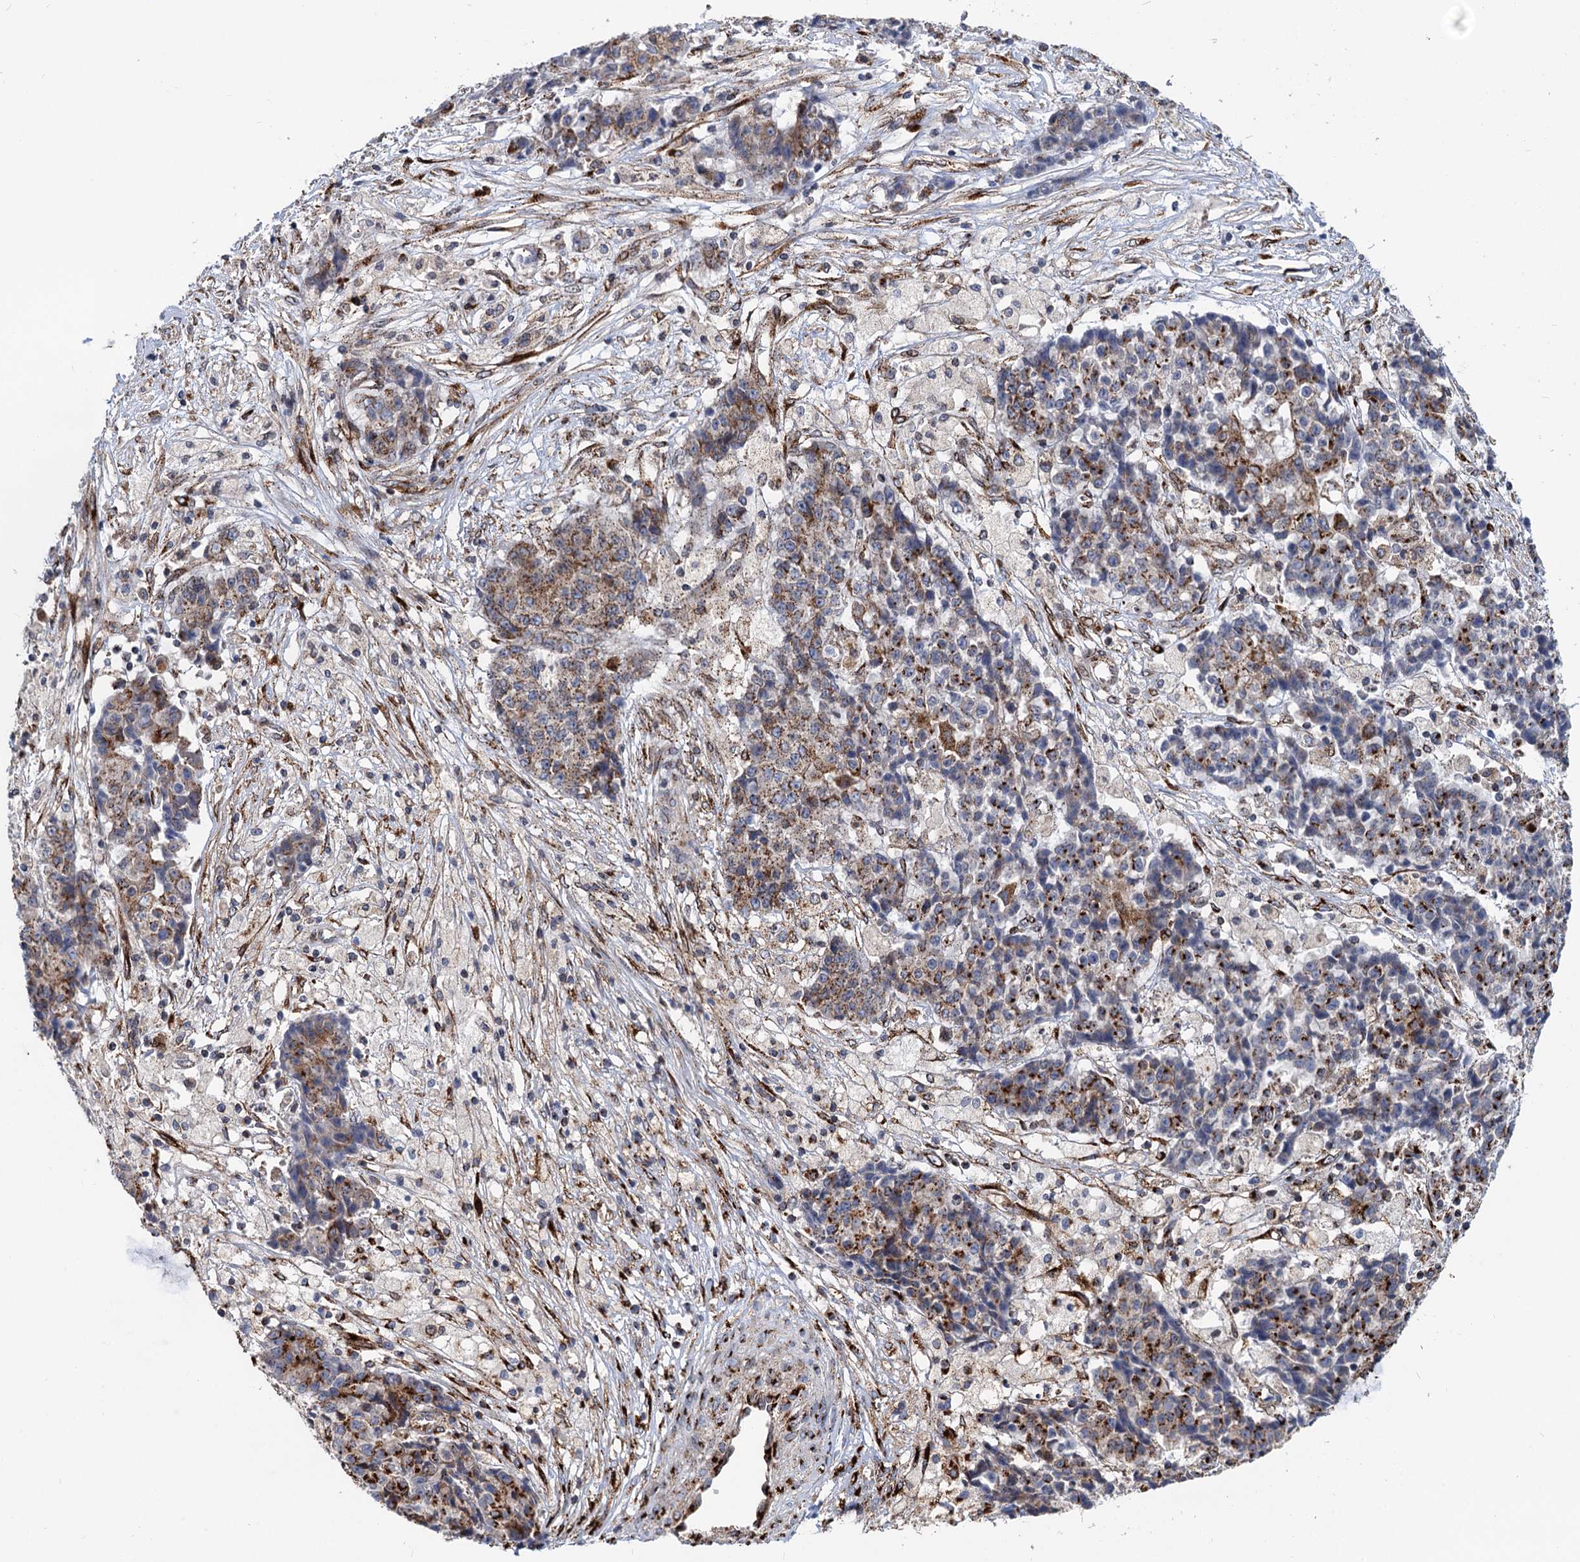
{"staining": {"intensity": "moderate", "quantity": ">75%", "location": "cytoplasmic/membranous"}, "tissue": "ovarian cancer", "cell_type": "Tumor cells", "image_type": "cancer", "snomed": [{"axis": "morphology", "description": "Carcinoma, endometroid"}, {"axis": "topography", "description": "Ovary"}], "caption": "Ovarian cancer (endometroid carcinoma) stained with a protein marker displays moderate staining in tumor cells.", "gene": "SUPT20H", "patient": {"sex": "female", "age": 42}}